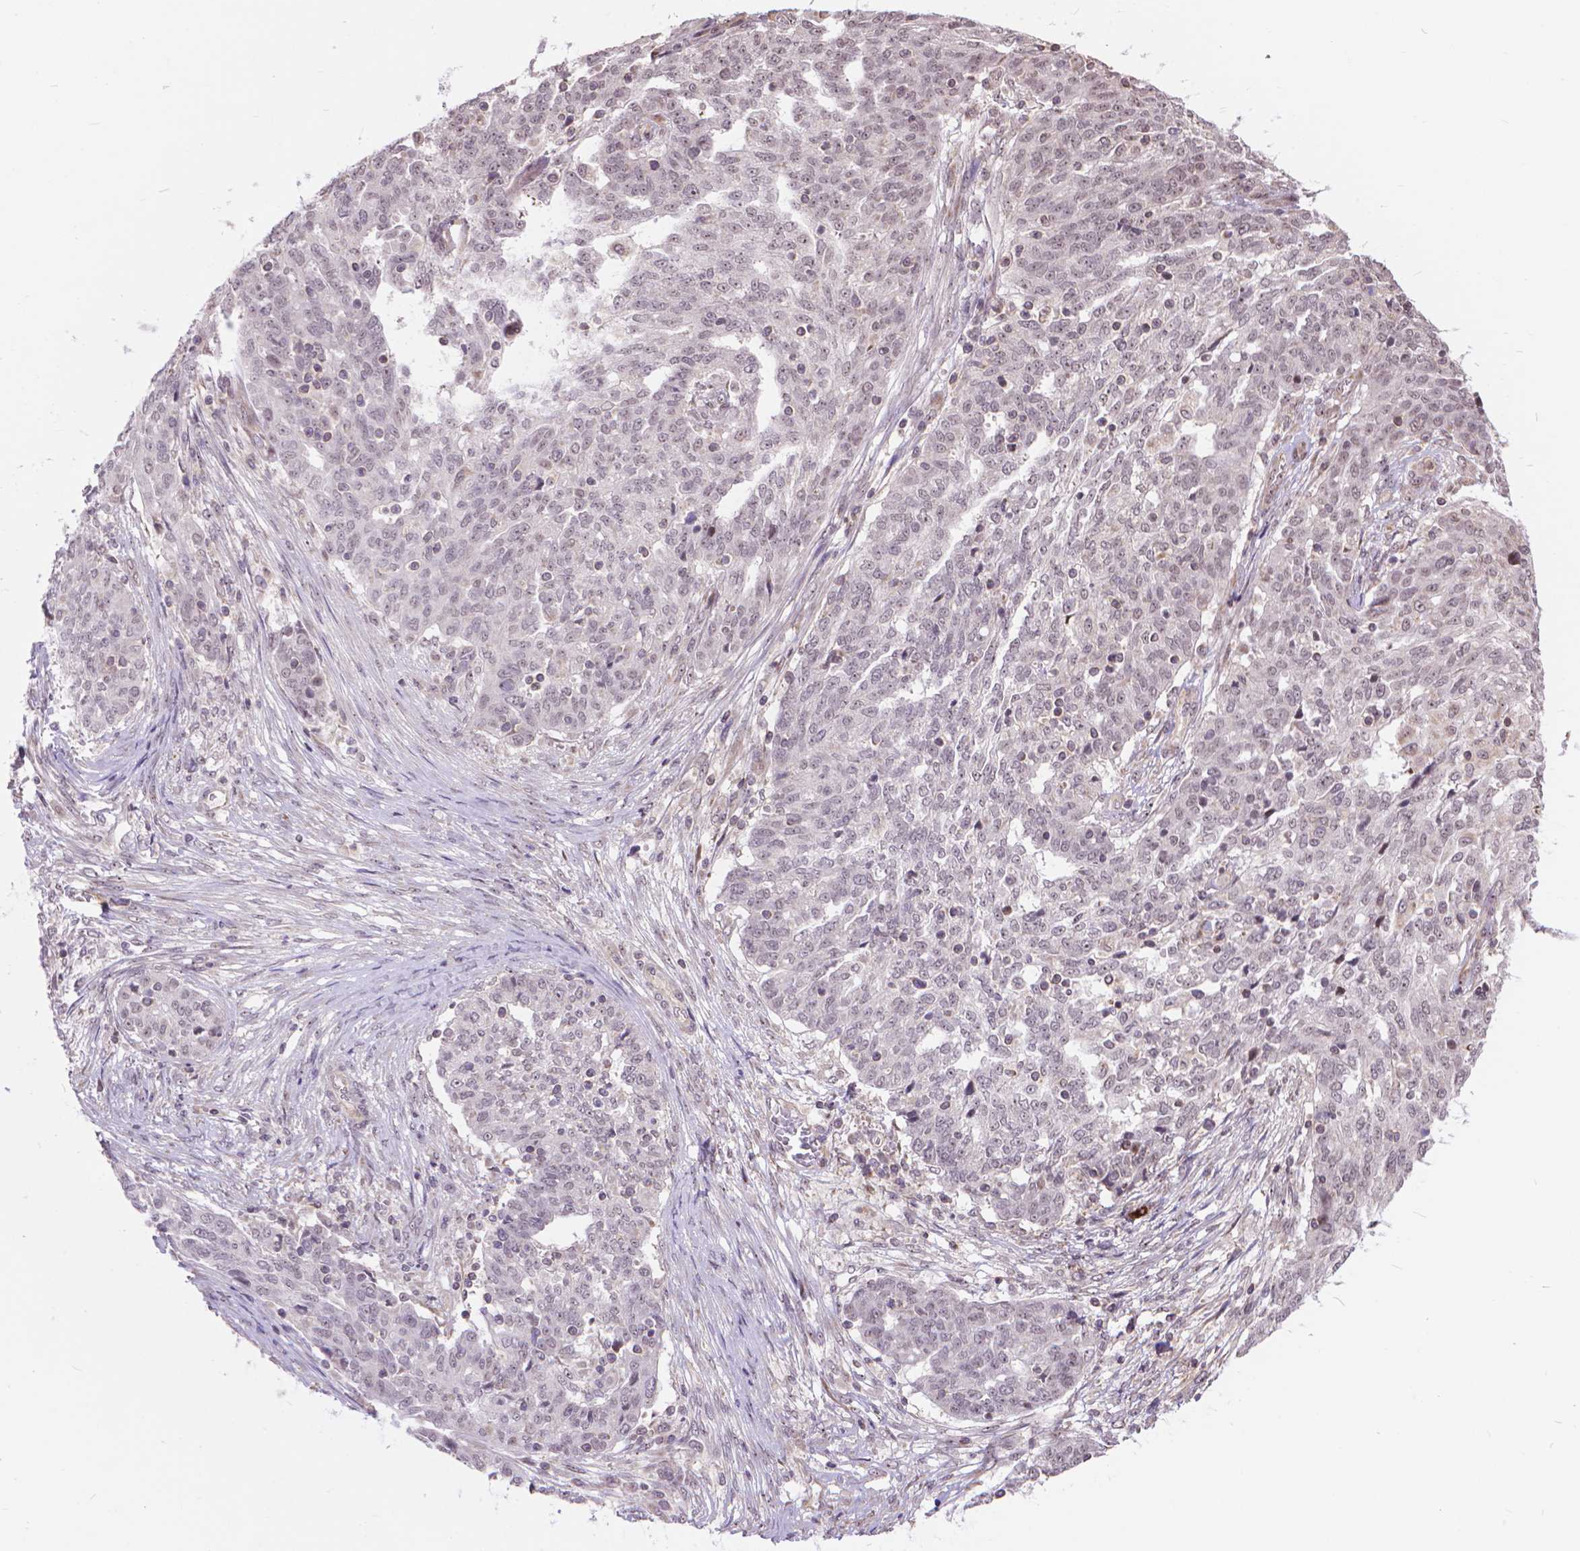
{"staining": {"intensity": "negative", "quantity": "none", "location": "none"}, "tissue": "ovarian cancer", "cell_type": "Tumor cells", "image_type": "cancer", "snomed": [{"axis": "morphology", "description": "Cystadenocarcinoma, serous, NOS"}, {"axis": "topography", "description": "Ovary"}], "caption": "IHC of ovarian serous cystadenocarcinoma displays no staining in tumor cells.", "gene": "TMEM135", "patient": {"sex": "female", "age": 67}}